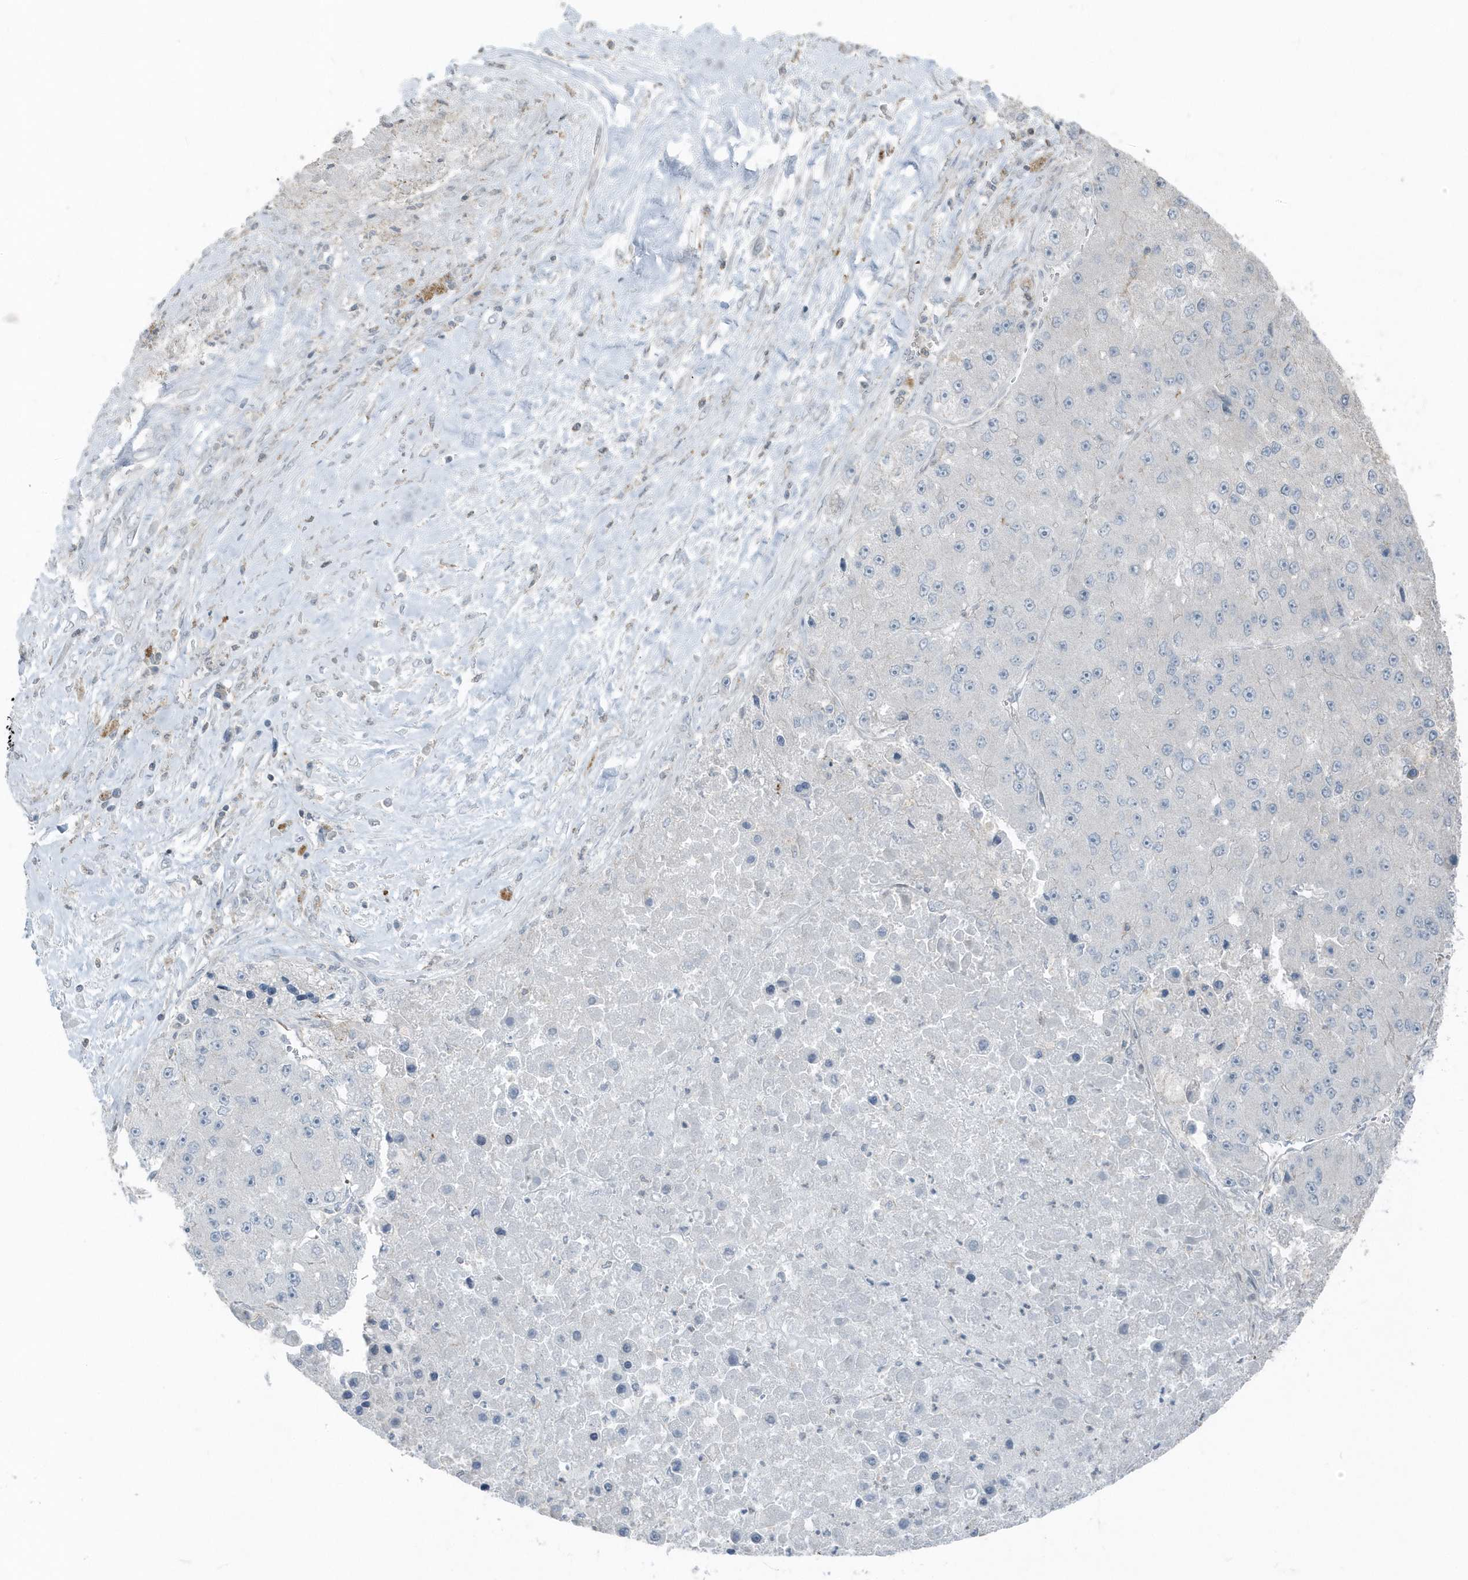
{"staining": {"intensity": "negative", "quantity": "none", "location": "none"}, "tissue": "liver cancer", "cell_type": "Tumor cells", "image_type": "cancer", "snomed": [{"axis": "morphology", "description": "Carcinoma, Hepatocellular, NOS"}, {"axis": "topography", "description": "Liver"}], "caption": "The image displays no significant positivity in tumor cells of liver hepatocellular carcinoma.", "gene": "ACTC1", "patient": {"sex": "female", "age": 73}}